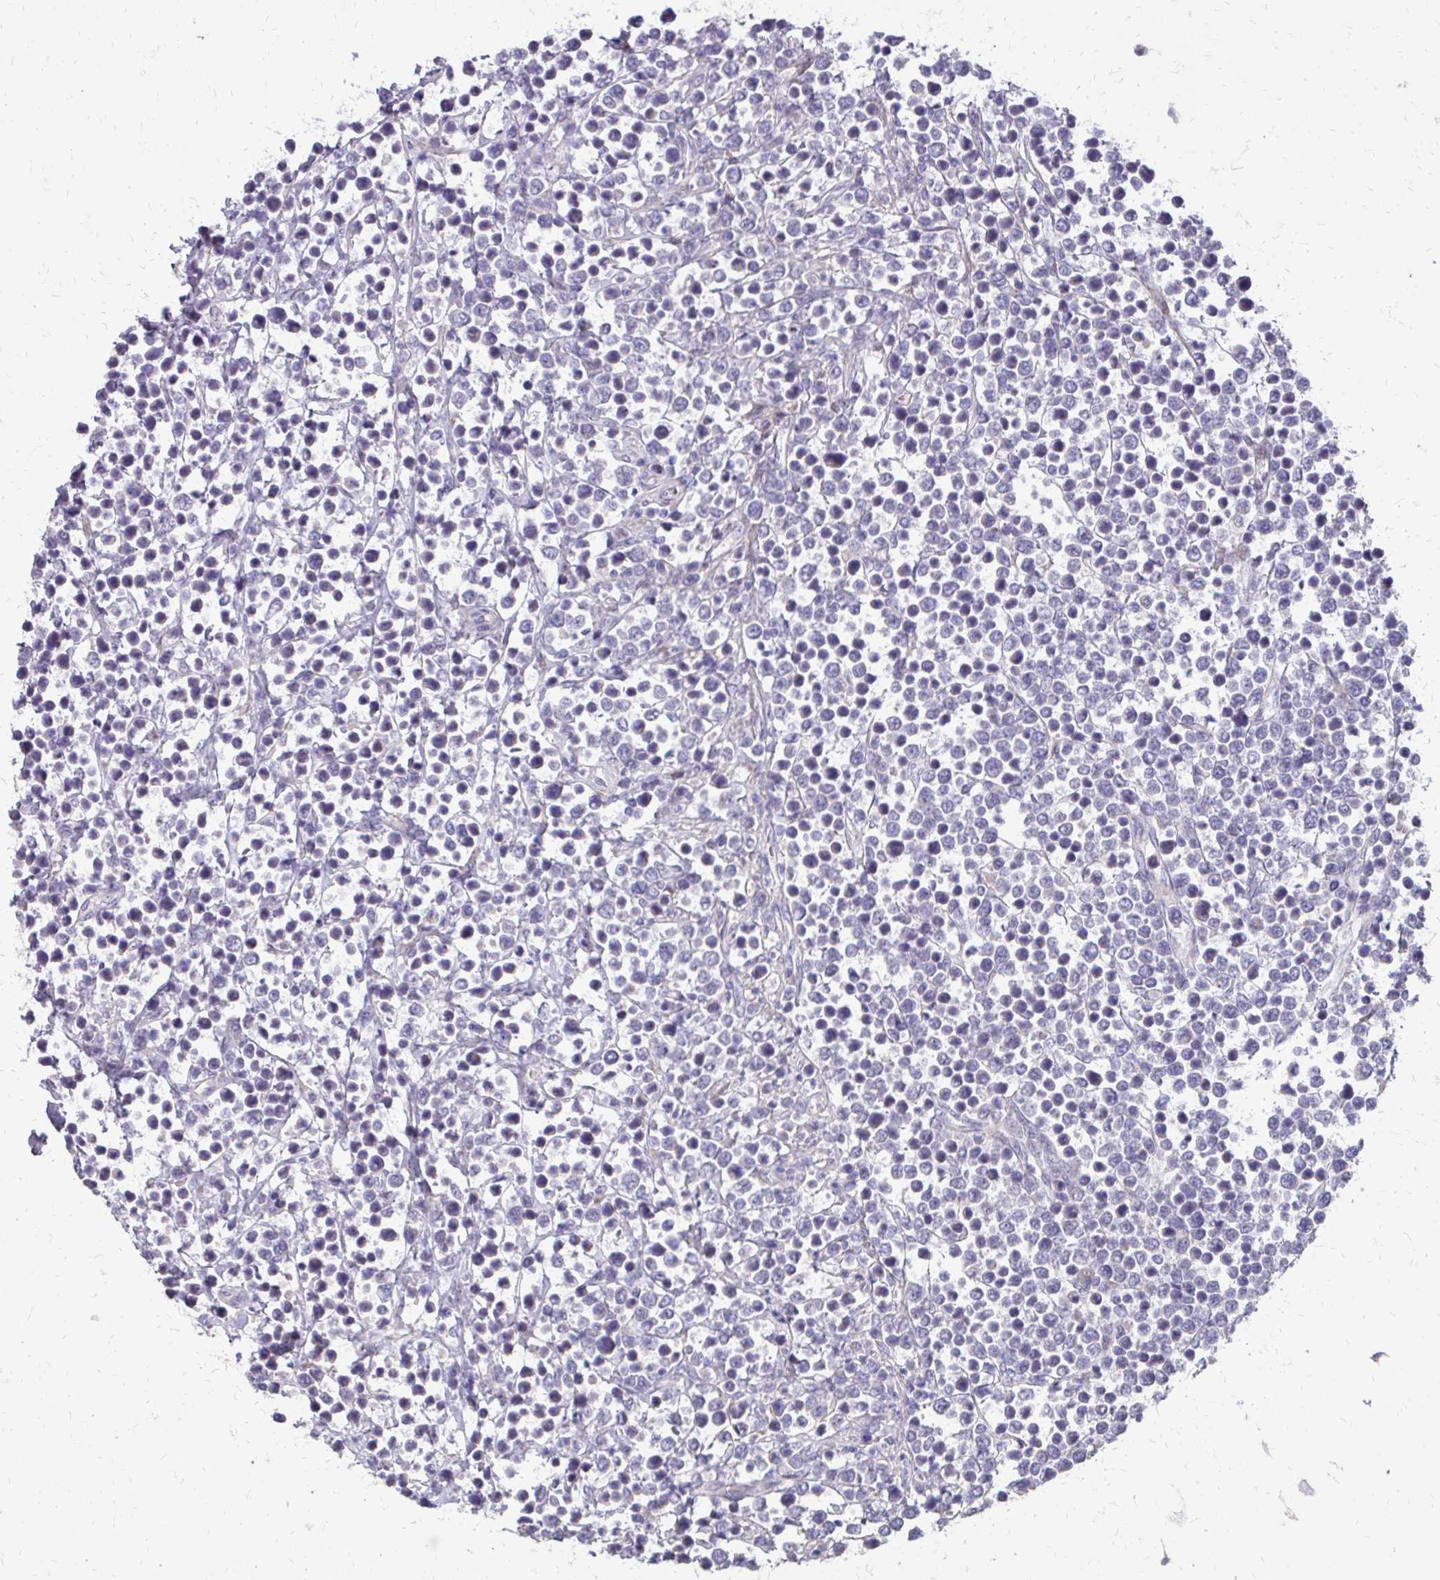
{"staining": {"intensity": "negative", "quantity": "none", "location": "none"}, "tissue": "lymphoma", "cell_type": "Tumor cells", "image_type": "cancer", "snomed": [{"axis": "morphology", "description": "Malignant lymphoma, non-Hodgkin's type, High grade"}, {"axis": "topography", "description": "Soft tissue"}], "caption": "The IHC micrograph has no significant staining in tumor cells of malignant lymphoma, non-Hodgkin's type (high-grade) tissue.", "gene": "MYORG", "patient": {"sex": "female", "age": 56}}